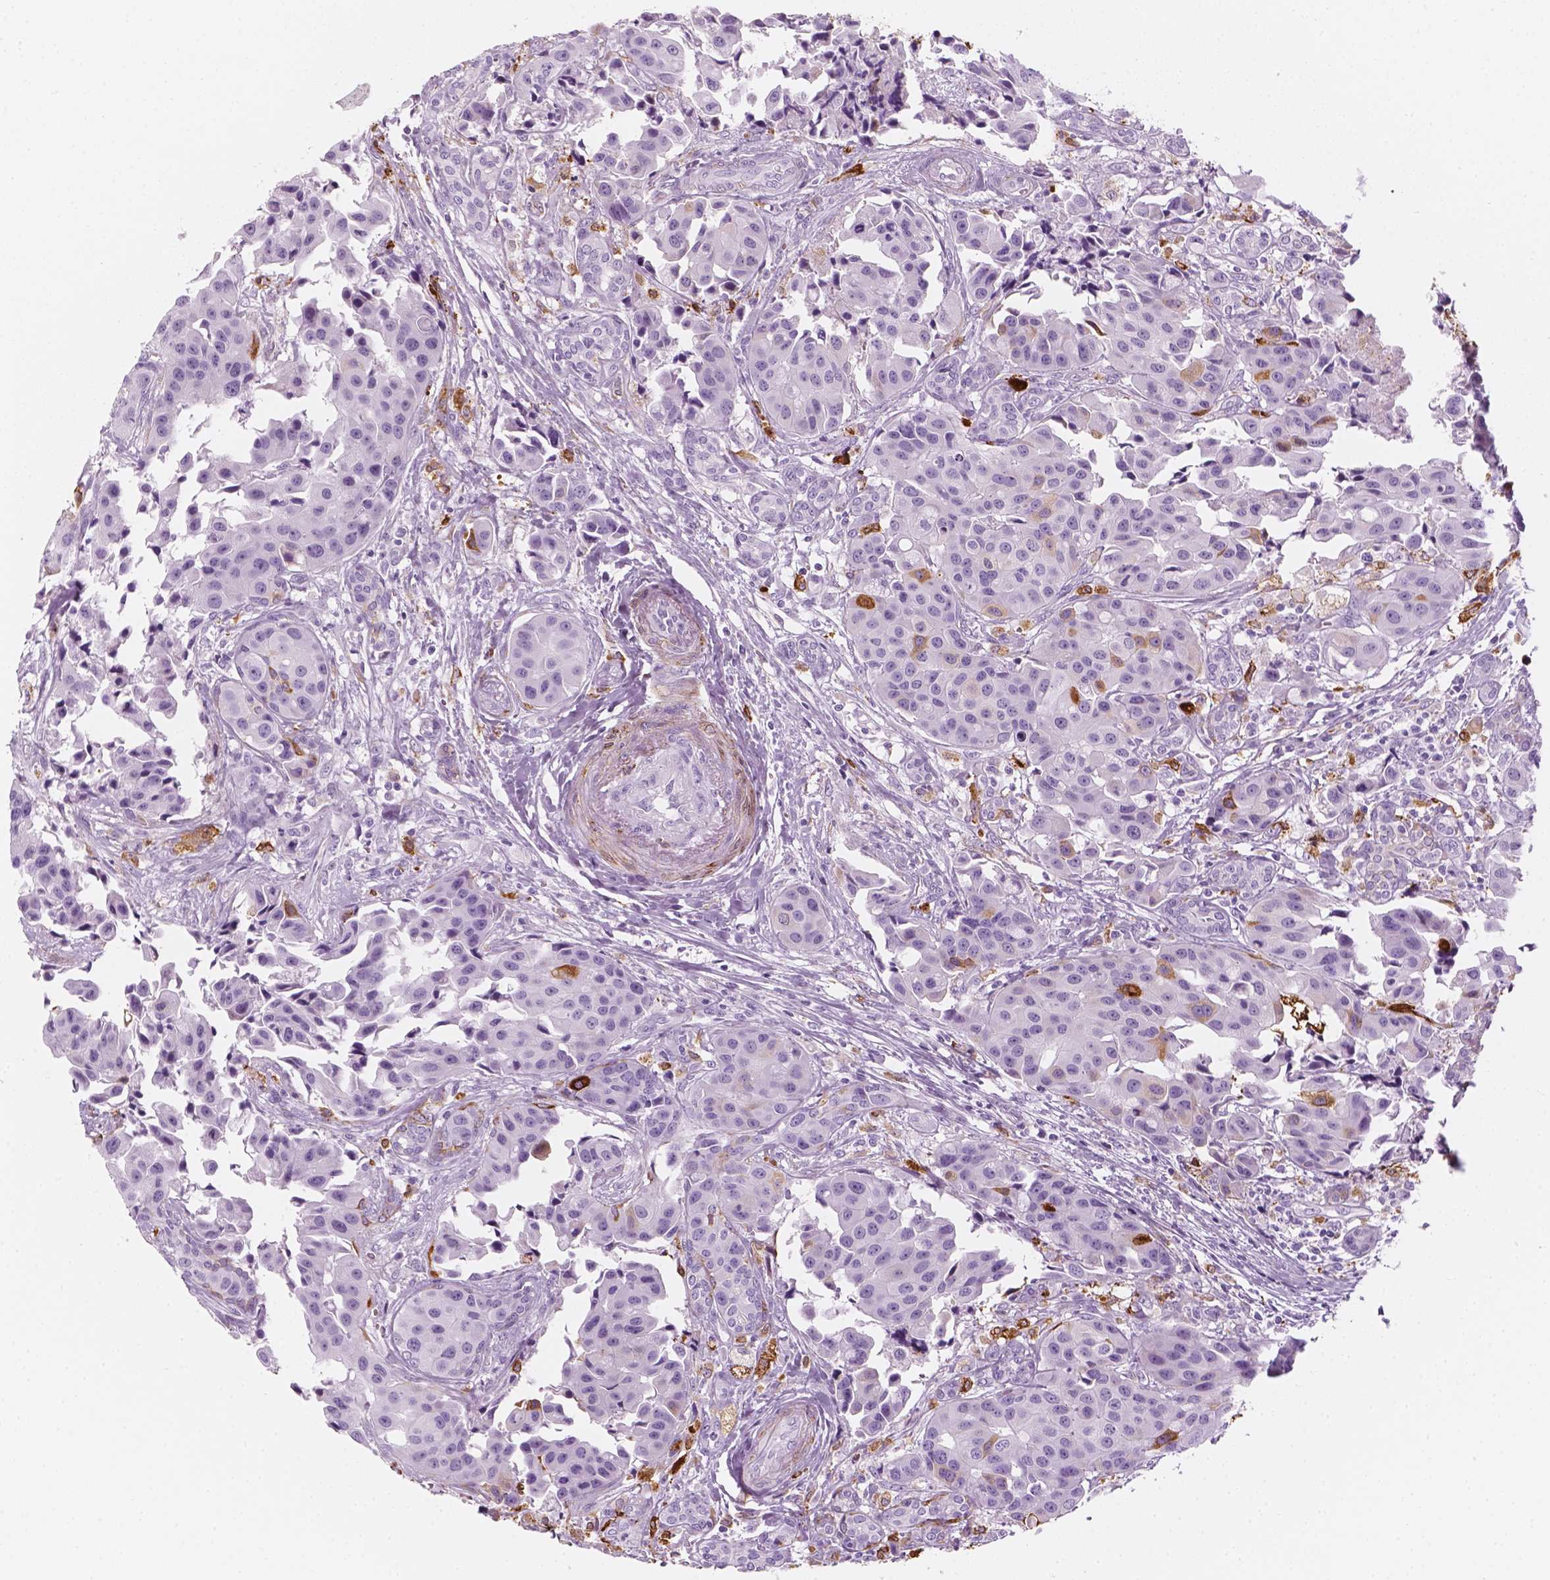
{"staining": {"intensity": "moderate", "quantity": "<25%", "location": "cytoplasmic/membranous"}, "tissue": "head and neck cancer", "cell_type": "Tumor cells", "image_type": "cancer", "snomed": [{"axis": "morphology", "description": "Adenocarcinoma, NOS"}, {"axis": "topography", "description": "Head-Neck"}], "caption": "The image demonstrates immunohistochemical staining of head and neck cancer. There is moderate cytoplasmic/membranous positivity is present in approximately <25% of tumor cells. The staining is performed using DAB brown chromogen to label protein expression. The nuclei are counter-stained blue using hematoxylin.", "gene": "CES1", "patient": {"sex": "male", "age": 76}}